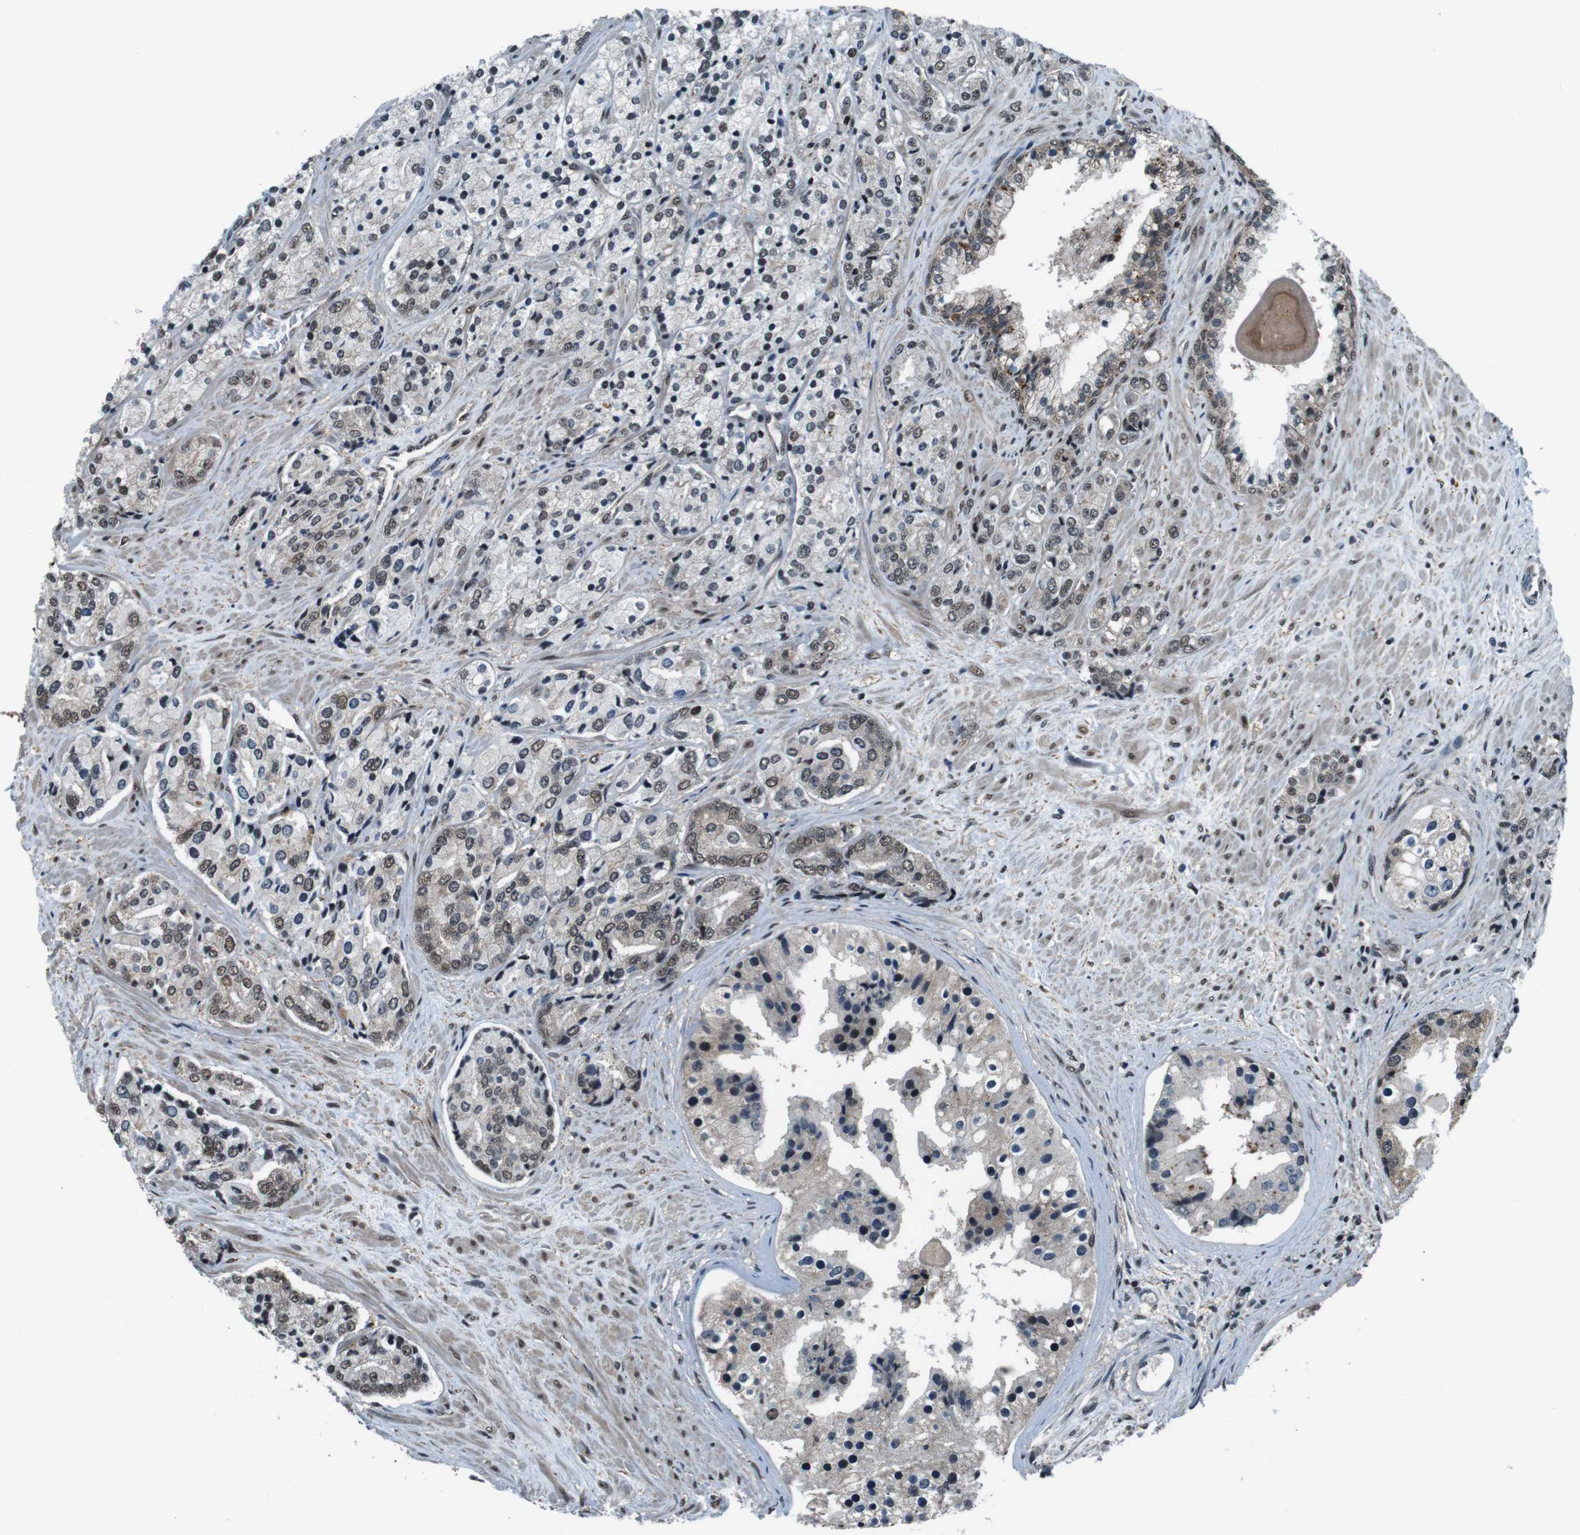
{"staining": {"intensity": "weak", "quantity": "25%-75%", "location": "nuclear"}, "tissue": "prostate cancer", "cell_type": "Tumor cells", "image_type": "cancer", "snomed": [{"axis": "morphology", "description": "Adenocarcinoma, High grade"}, {"axis": "topography", "description": "Prostate"}], "caption": "Human prostate high-grade adenocarcinoma stained with a brown dye exhibits weak nuclear positive expression in approximately 25%-75% of tumor cells.", "gene": "NR4A2", "patient": {"sex": "male", "age": 71}}